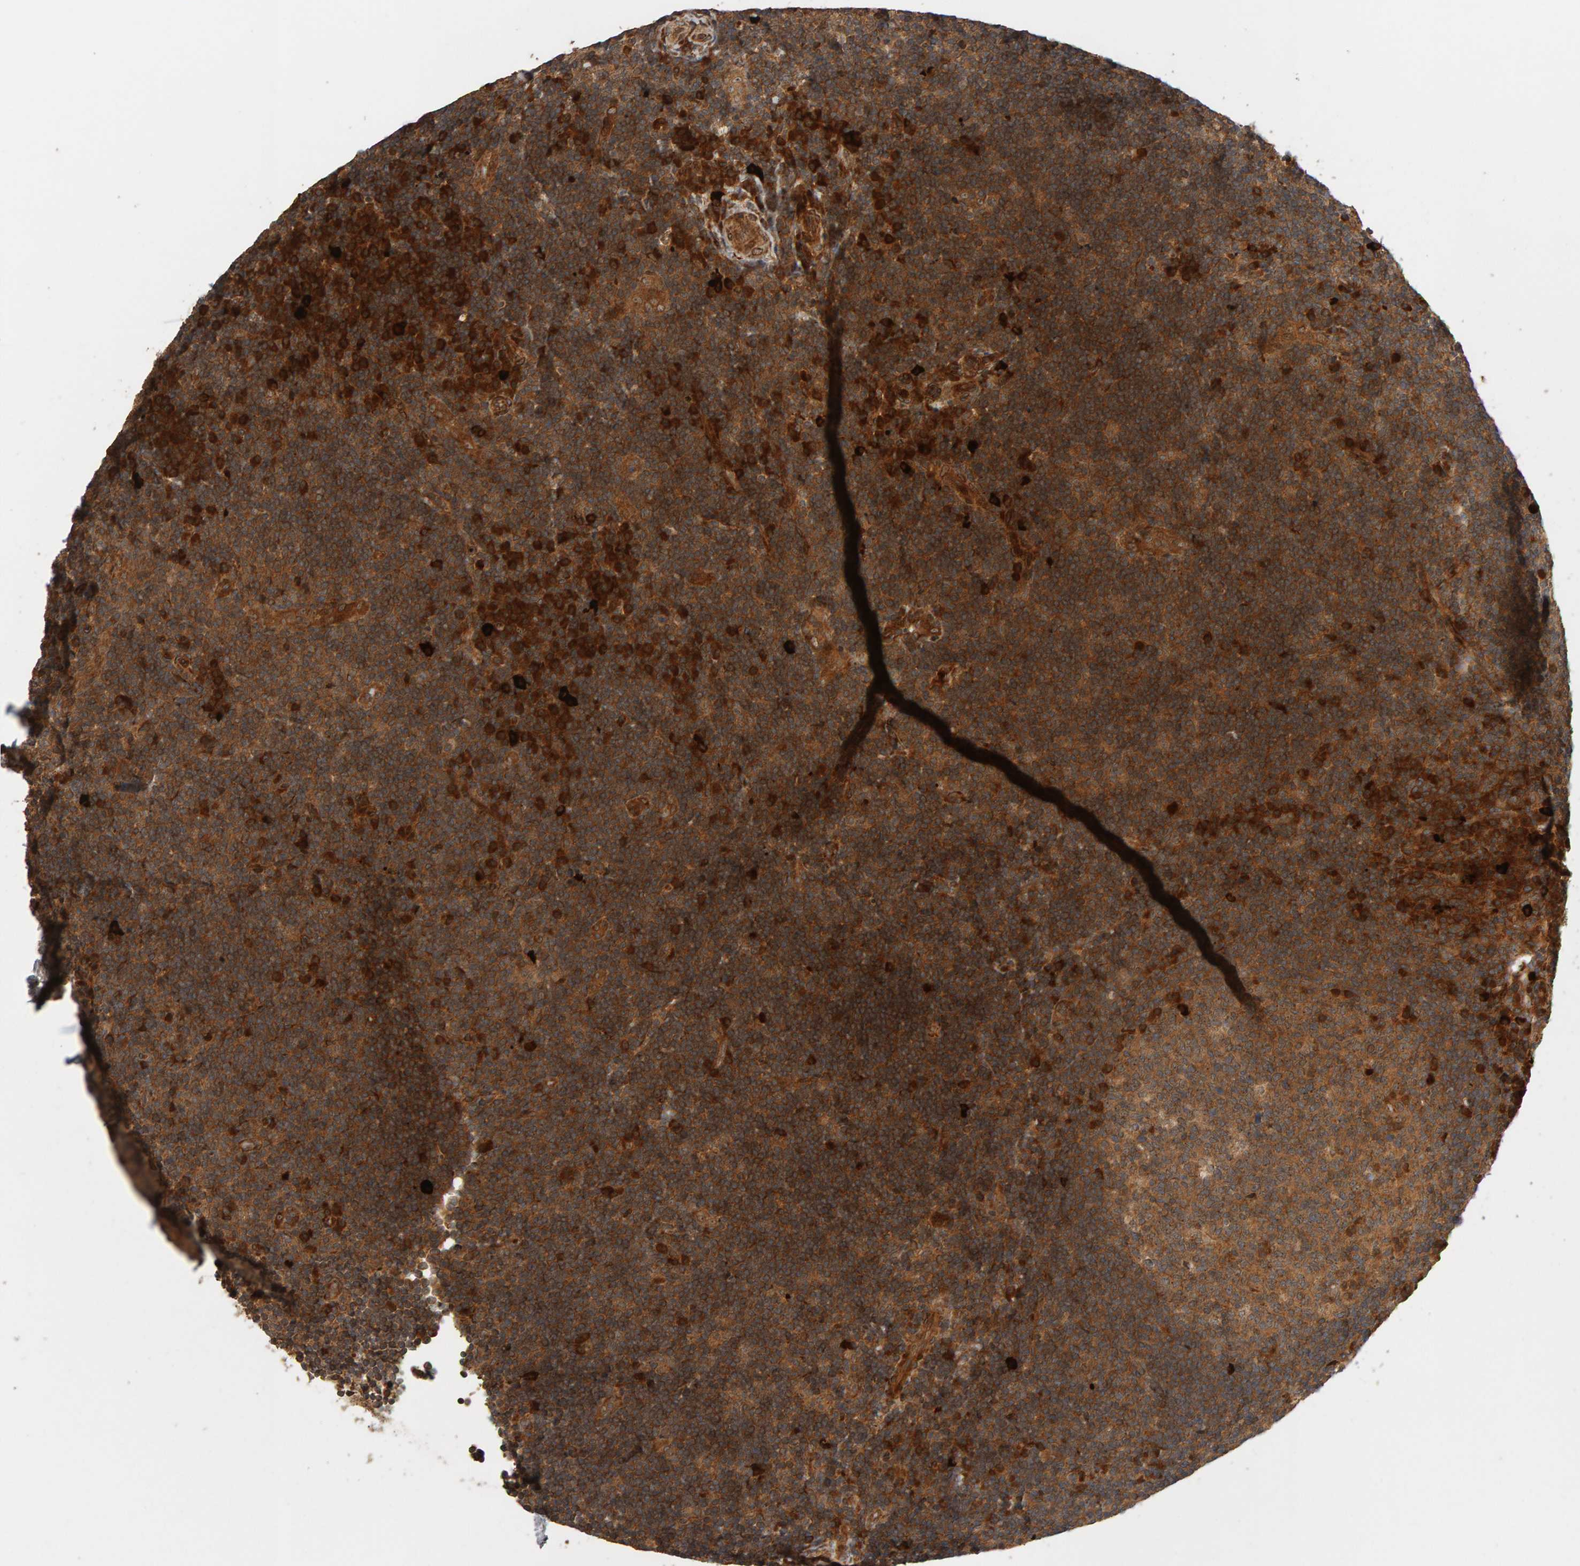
{"staining": {"intensity": "strong", "quantity": ">75%", "location": "cytoplasmic/membranous"}, "tissue": "lymphoma", "cell_type": "Tumor cells", "image_type": "cancer", "snomed": [{"axis": "morphology", "description": "Malignant lymphoma, non-Hodgkin's type, High grade"}, {"axis": "topography", "description": "Tonsil"}], "caption": "Strong cytoplasmic/membranous protein staining is appreciated in about >75% of tumor cells in lymphoma.", "gene": "ZFAND1", "patient": {"sex": "female", "age": 36}}